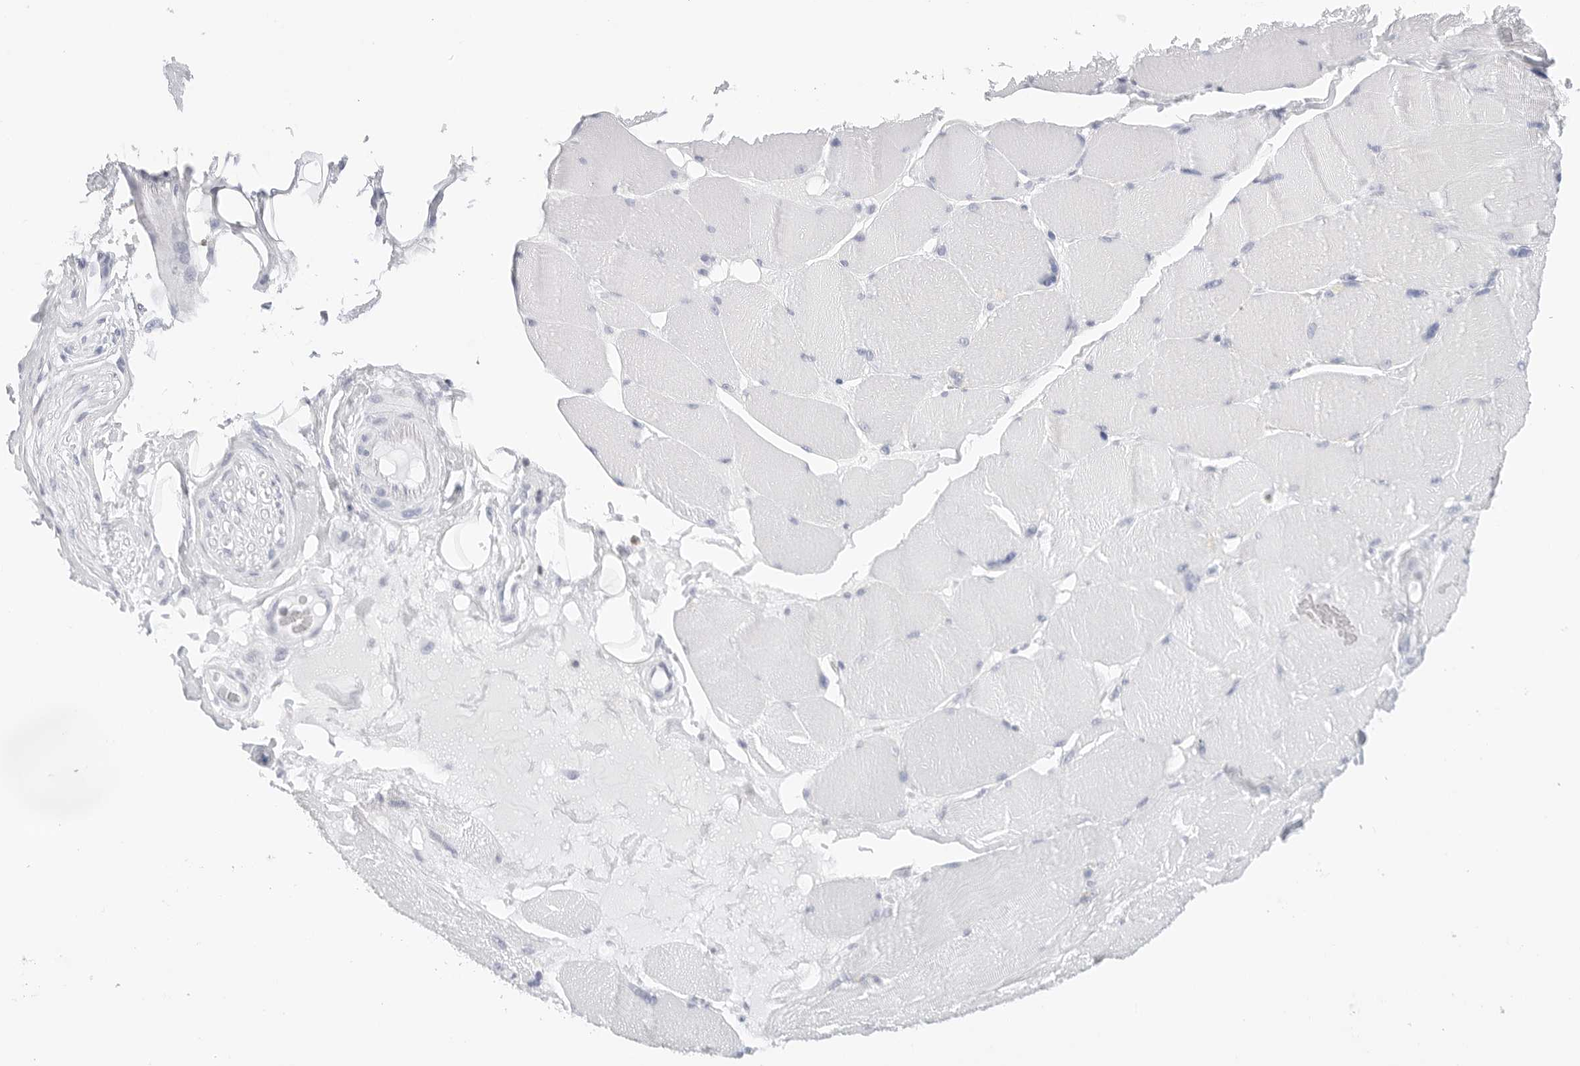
{"staining": {"intensity": "negative", "quantity": "none", "location": "none"}, "tissue": "skeletal muscle", "cell_type": "Myocytes", "image_type": "normal", "snomed": [{"axis": "morphology", "description": "Normal tissue, NOS"}, {"axis": "topography", "description": "Skin"}, {"axis": "topography", "description": "Skeletal muscle"}], "caption": "This image is of benign skeletal muscle stained with IHC to label a protein in brown with the nuclei are counter-stained blue. There is no positivity in myocytes. (DAB (3,3'-diaminobenzidine) IHC, high magnification).", "gene": "SLC9A3R1", "patient": {"sex": "male", "age": 83}}